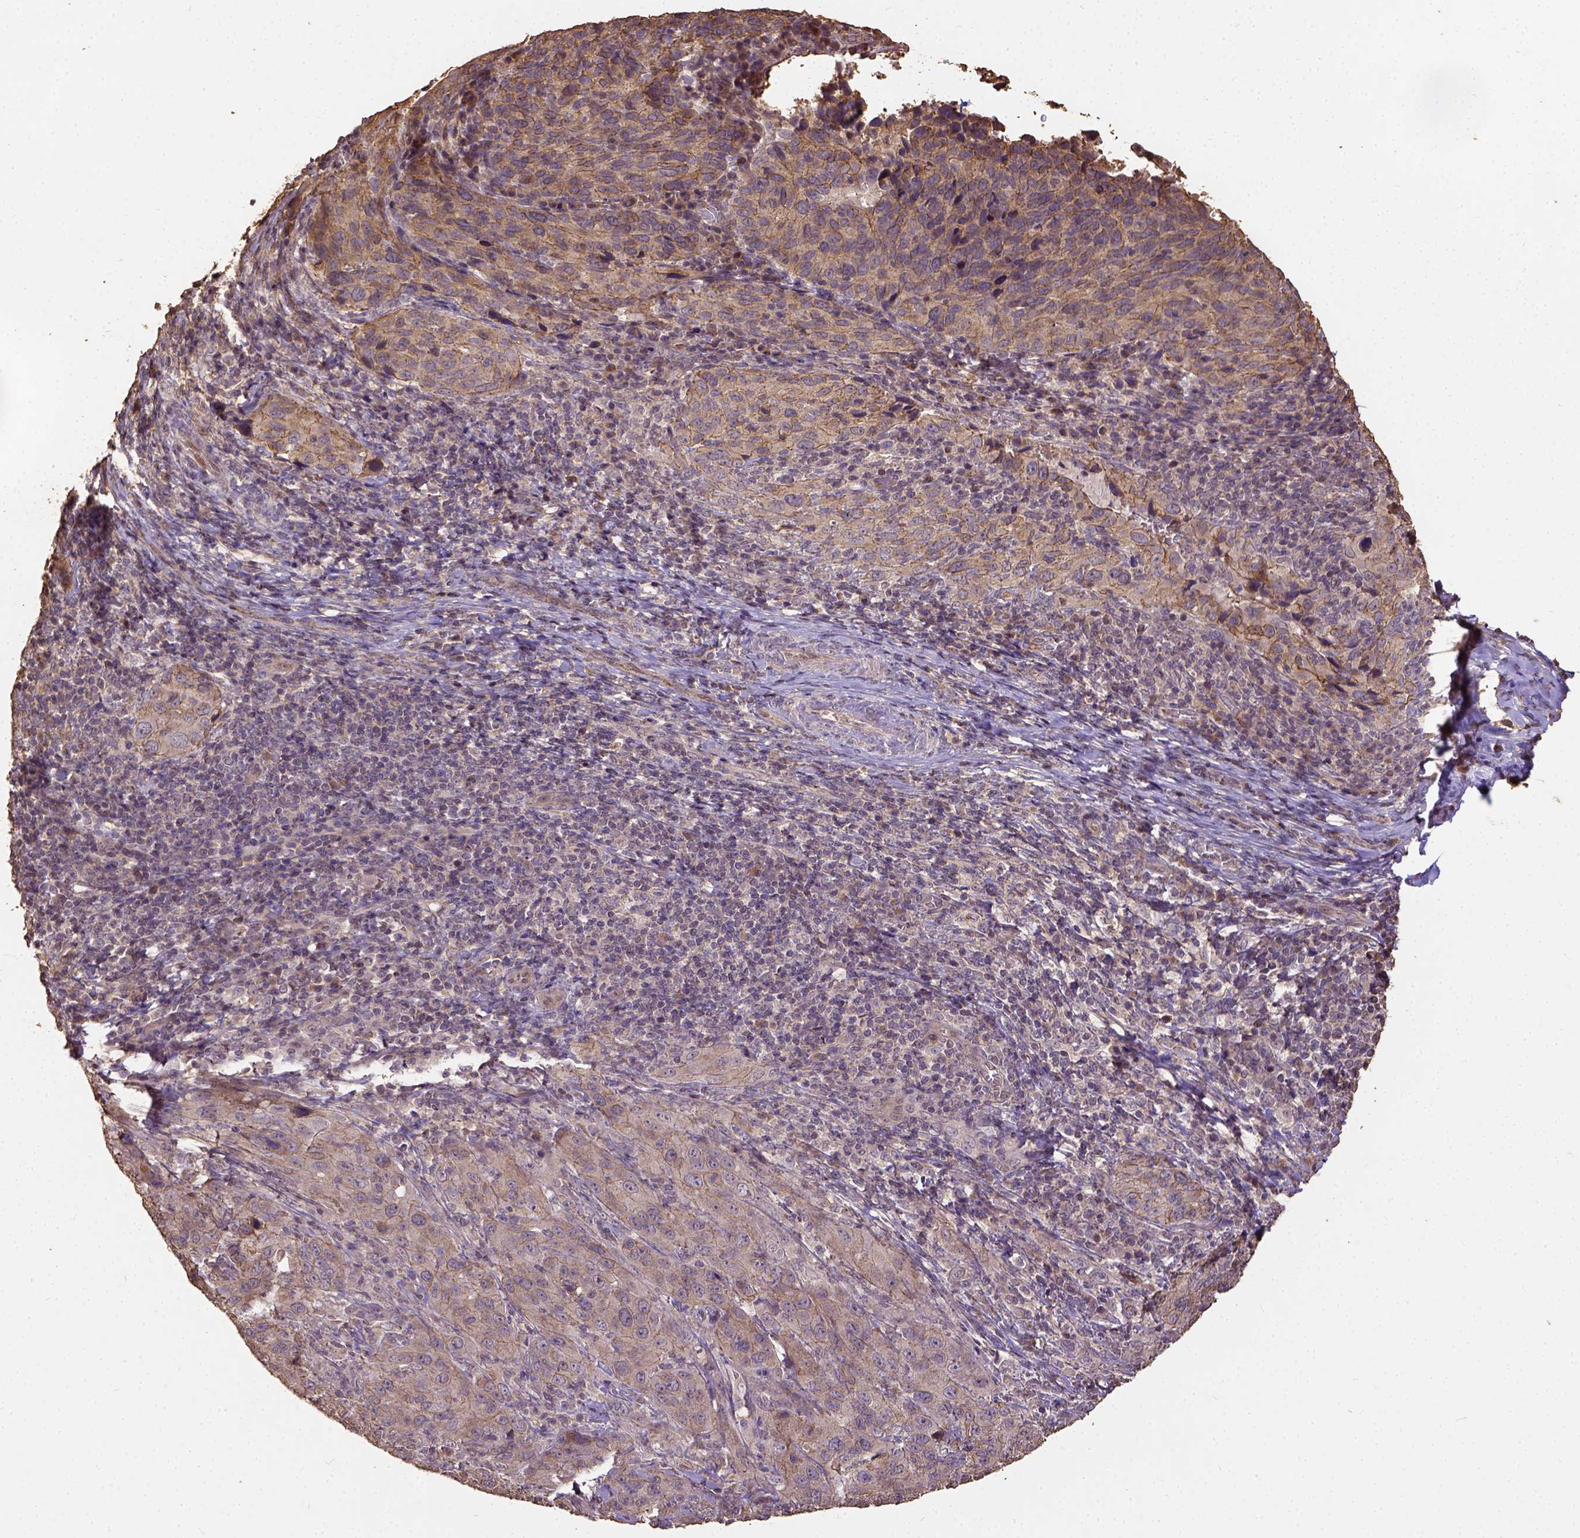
{"staining": {"intensity": "moderate", "quantity": "25%-75%", "location": "cytoplasmic/membranous"}, "tissue": "cervical cancer", "cell_type": "Tumor cells", "image_type": "cancer", "snomed": [{"axis": "morphology", "description": "Normal tissue, NOS"}, {"axis": "morphology", "description": "Squamous cell carcinoma, NOS"}, {"axis": "topography", "description": "Cervix"}], "caption": "Immunohistochemical staining of cervical cancer (squamous cell carcinoma) exhibits medium levels of moderate cytoplasmic/membranous expression in about 25%-75% of tumor cells.", "gene": "ATP1B3", "patient": {"sex": "female", "age": 51}}